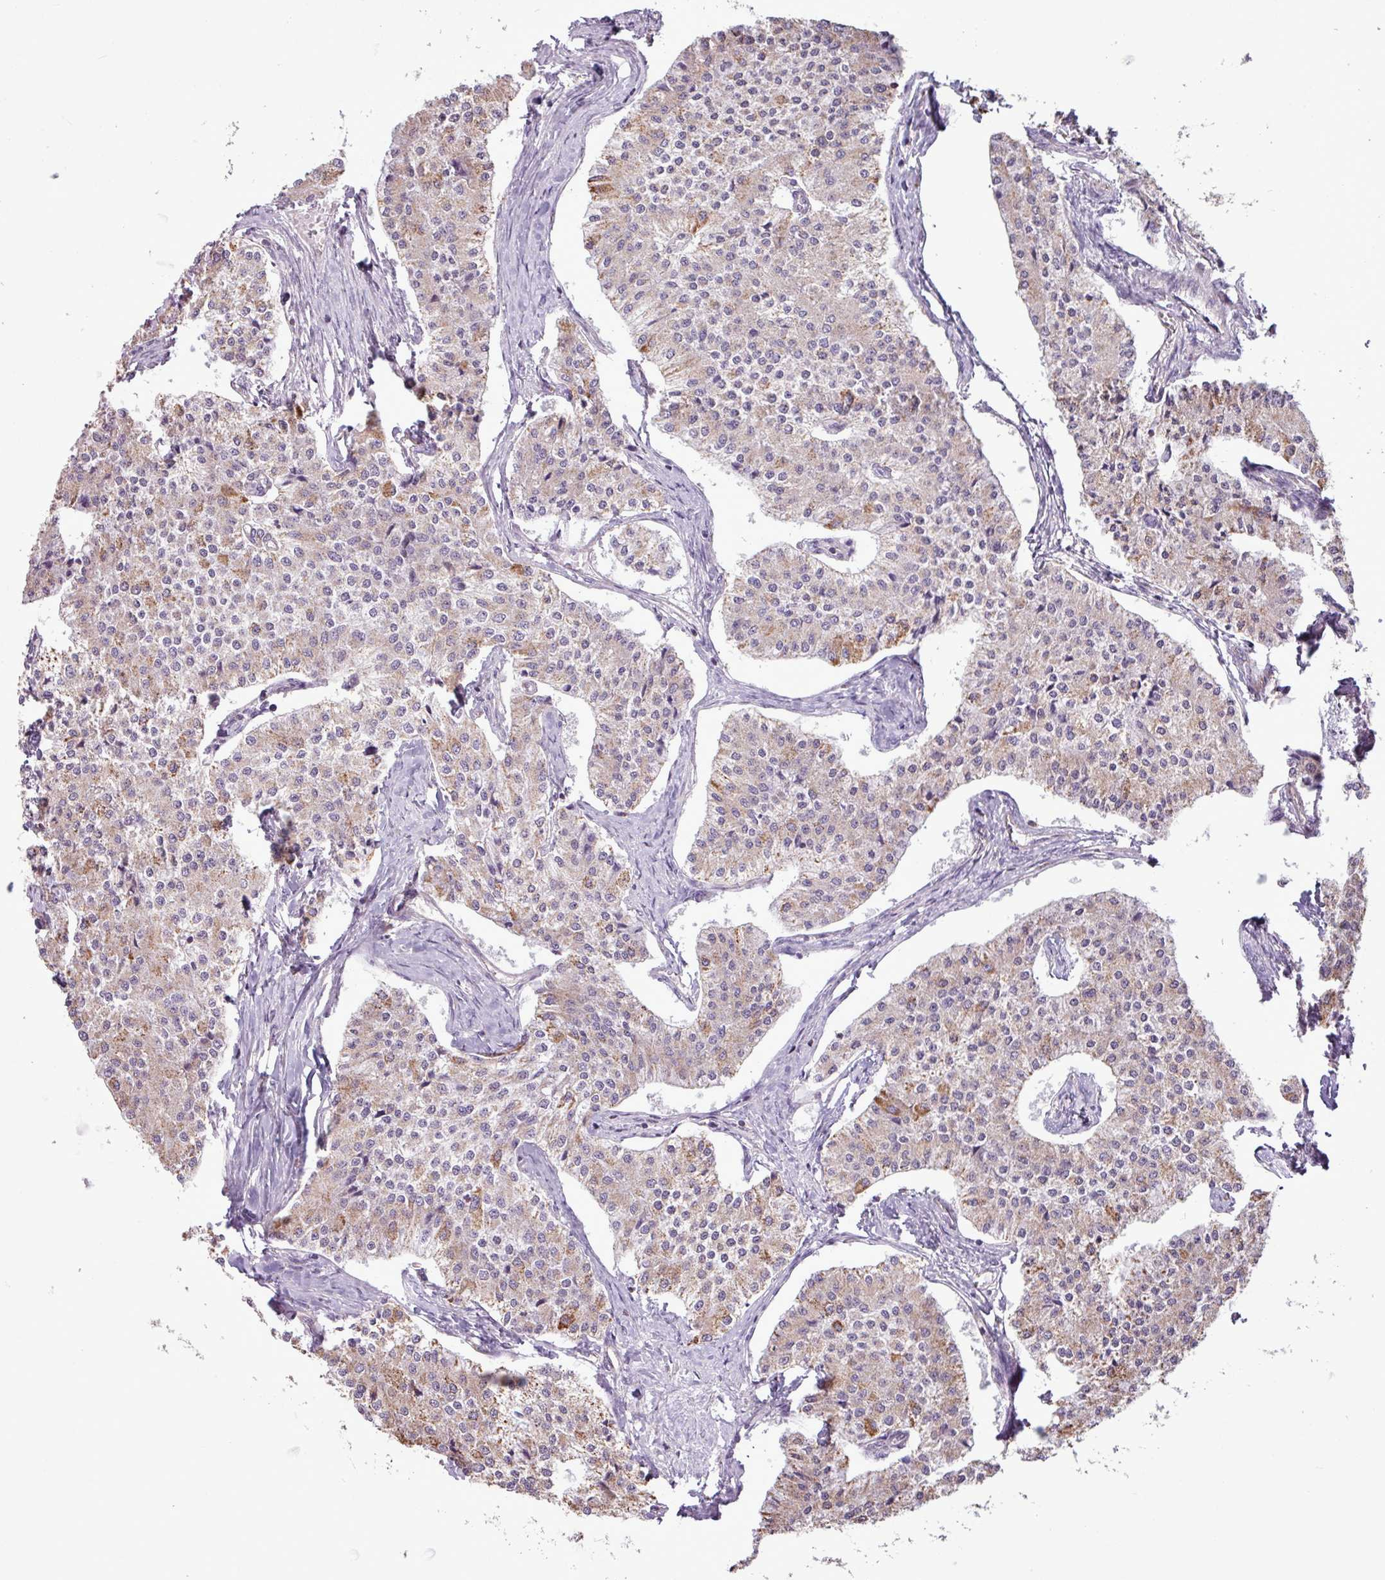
{"staining": {"intensity": "moderate", "quantity": "<25%", "location": "cytoplasmic/membranous"}, "tissue": "carcinoid", "cell_type": "Tumor cells", "image_type": "cancer", "snomed": [{"axis": "morphology", "description": "Carcinoid, malignant, NOS"}, {"axis": "topography", "description": "Colon"}], "caption": "Human malignant carcinoid stained with a protein marker reveals moderate staining in tumor cells.", "gene": "ALG8", "patient": {"sex": "female", "age": 52}}